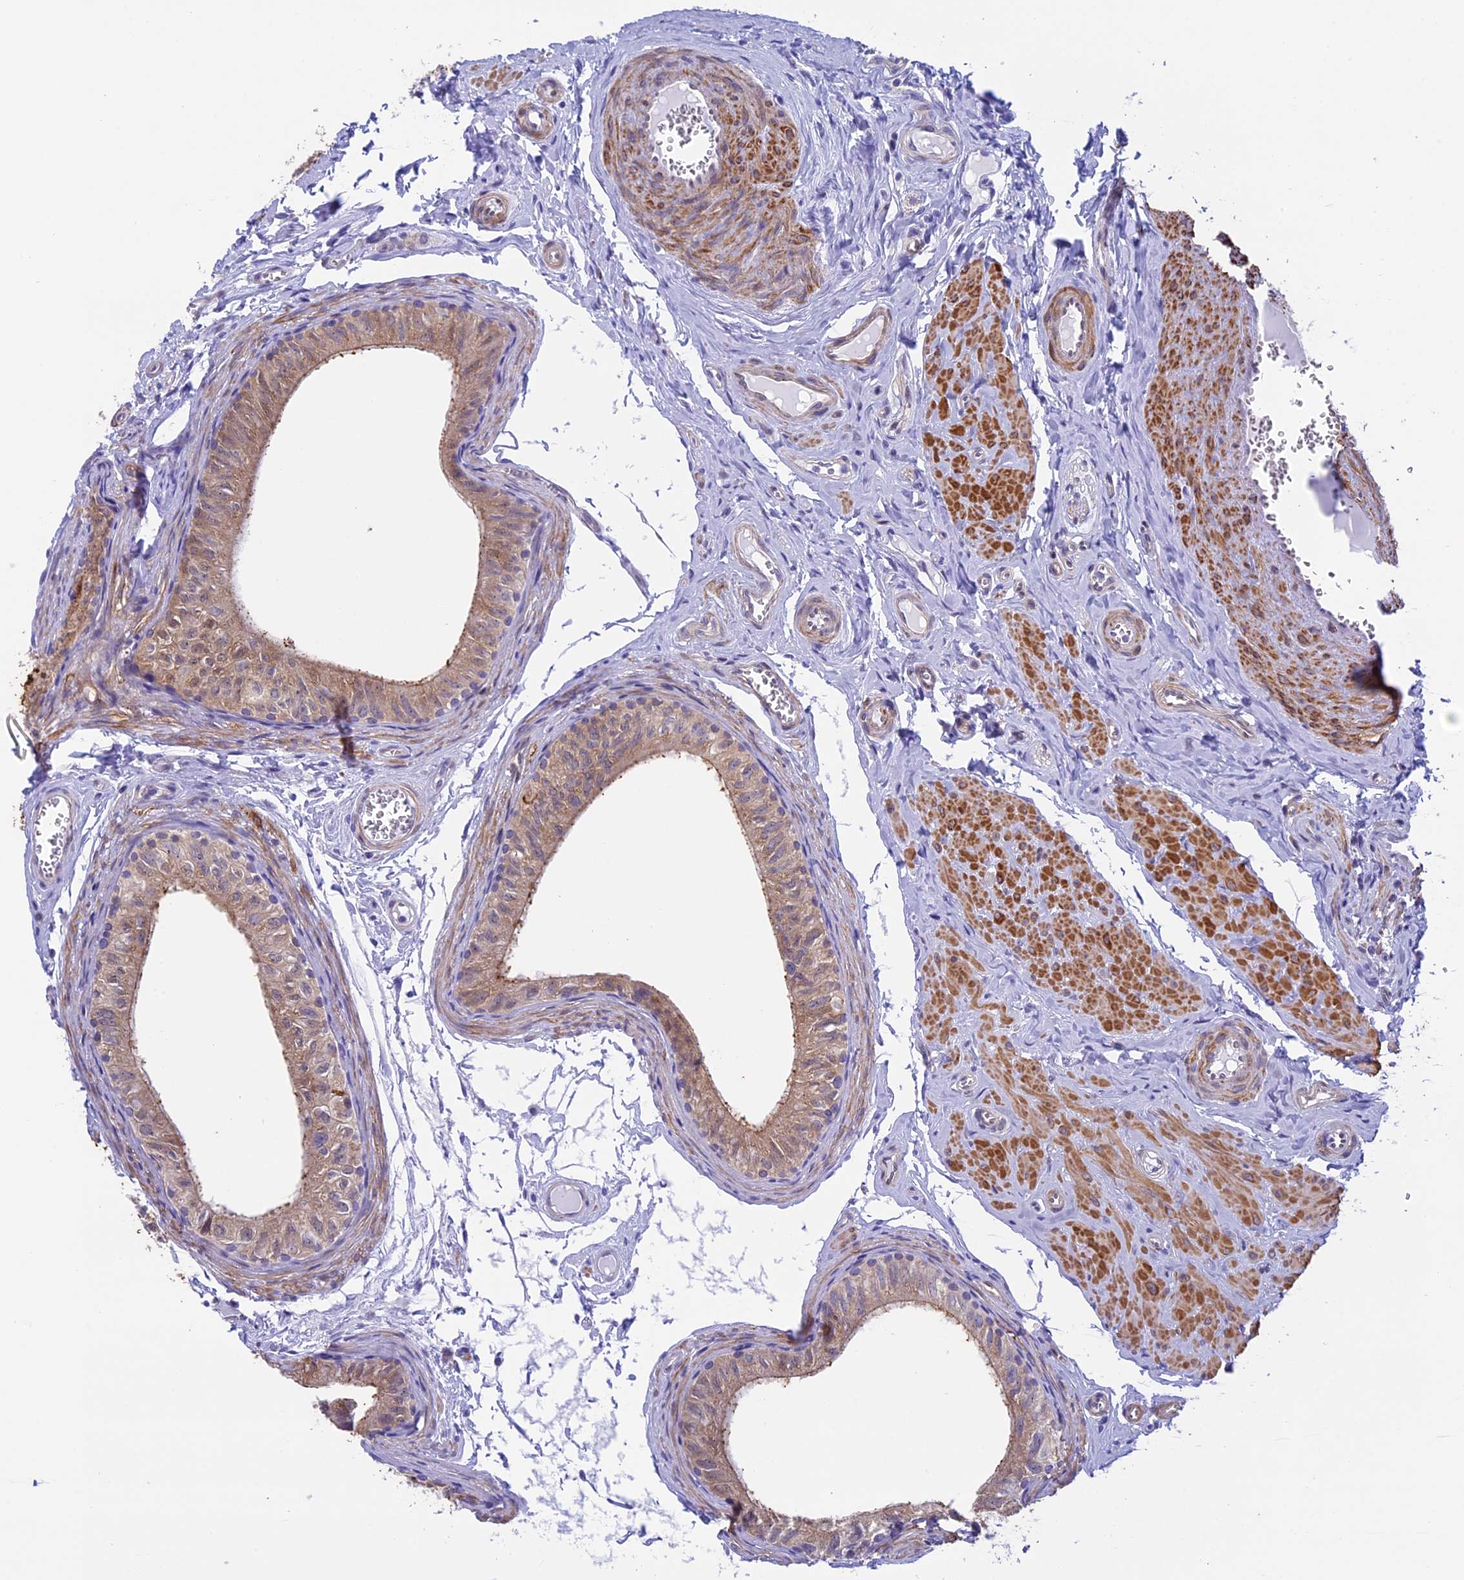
{"staining": {"intensity": "weak", "quantity": "25%-75%", "location": "cytoplasmic/membranous"}, "tissue": "epididymis", "cell_type": "Glandular cells", "image_type": "normal", "snomed": [{"axis": "morphology", "description": "Normal tissue, NOS"}, {"axis": "topography", "description": "Epididymis"}], "caption": "Weak cytoplasmic/membranous expression for a protein is seen in approximately 25%-75% of glandular cells of normal epididymis using immunohistochemistry.", "gene": "IGSF6", "patient": {"sex": "male", "age": 42}}